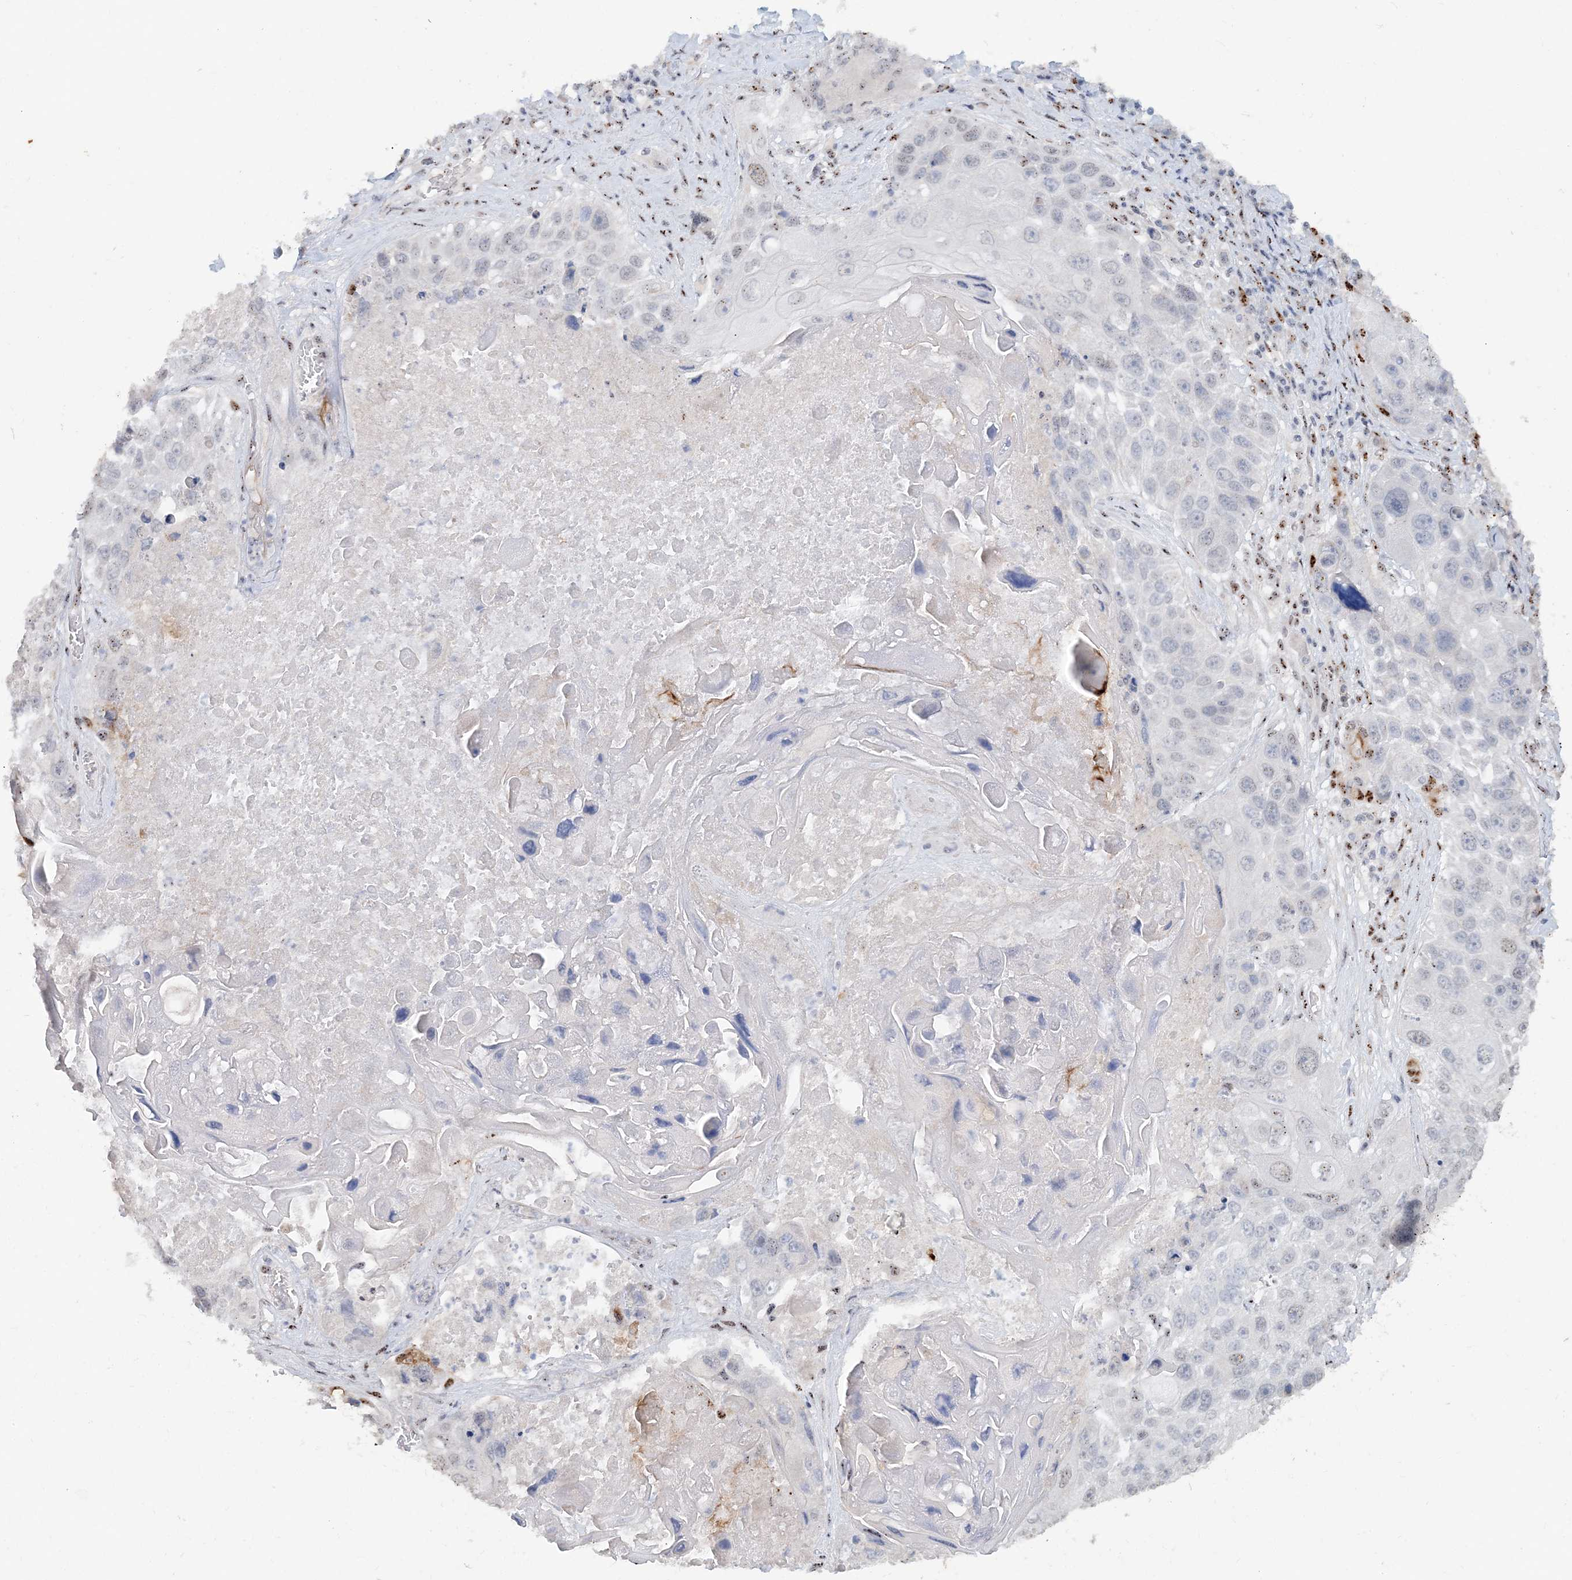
{"staining": {"intensity": "negative", "quantity": "none", "location": "none"}, "tissue": "lung cancer", "cell_type": "Tumor cells", "image_type": "cancer", "snomed": [{"axis": "morphology", "description": "Squamous cell carcinoma, NOS"}, {"axis": "topography", "description": "Lung"}], "caption": "The micrograph displays no significant positivity in tumor cells of lung cancer.", "gene": "GIN1", "patient": {"sex": "male", "age": 61}}